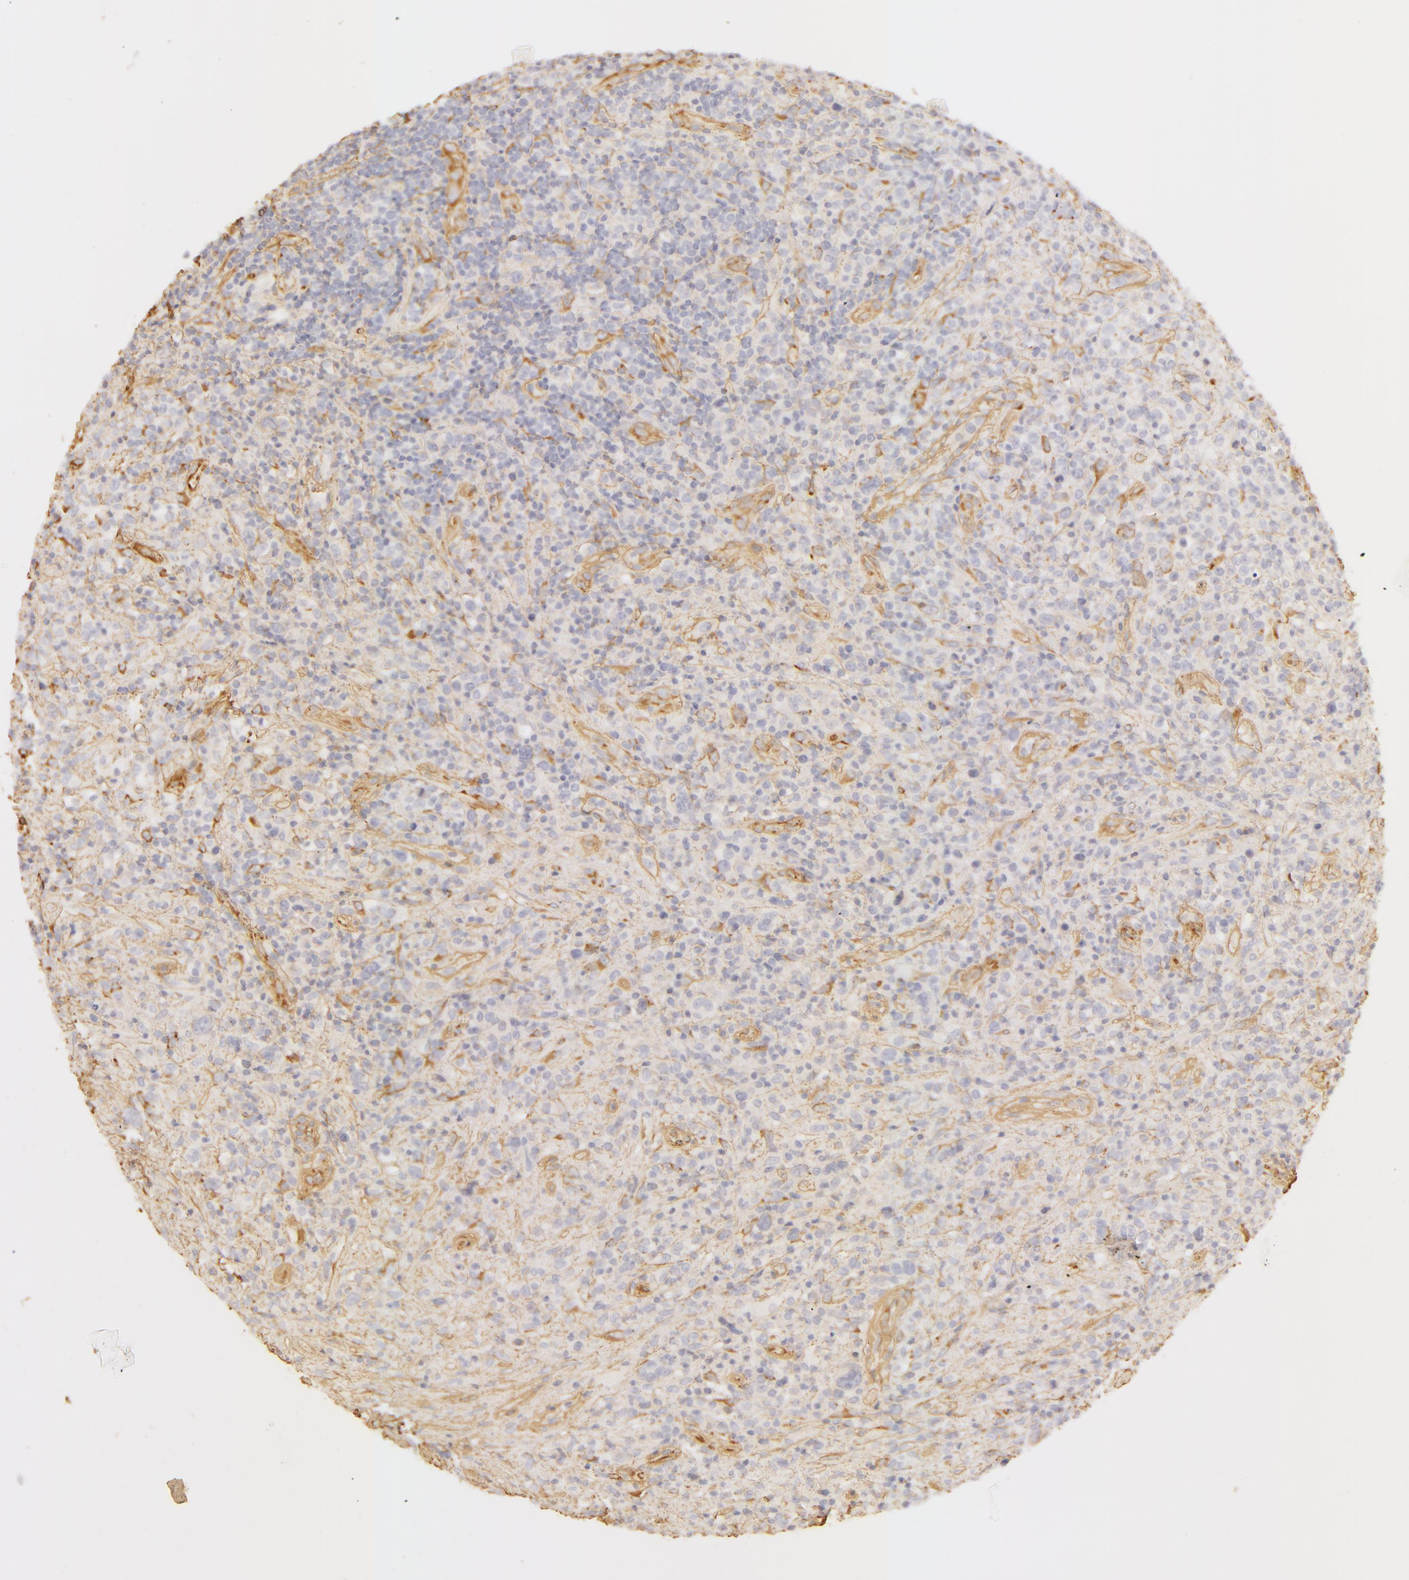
{"staining": {"intensity": "negative", "quantity": "none", "location": "none"}, "tissue": "lymphoma", "cell_type": "Tumor cells", "image_type": "cancer", "snomed": [{"axis": "morphology", "description": "Hodgkin's disease, NOS"}, {"axis": "topography", "description": "Lymph node"}], "caption": "Immunohistochemistry micrograph of human Hodgkin's disease stained for a protein (brown), which displays no positivity in tumor cells.", "gene": "COL4A1", "patient": {"sex": "male", "age": 46}}